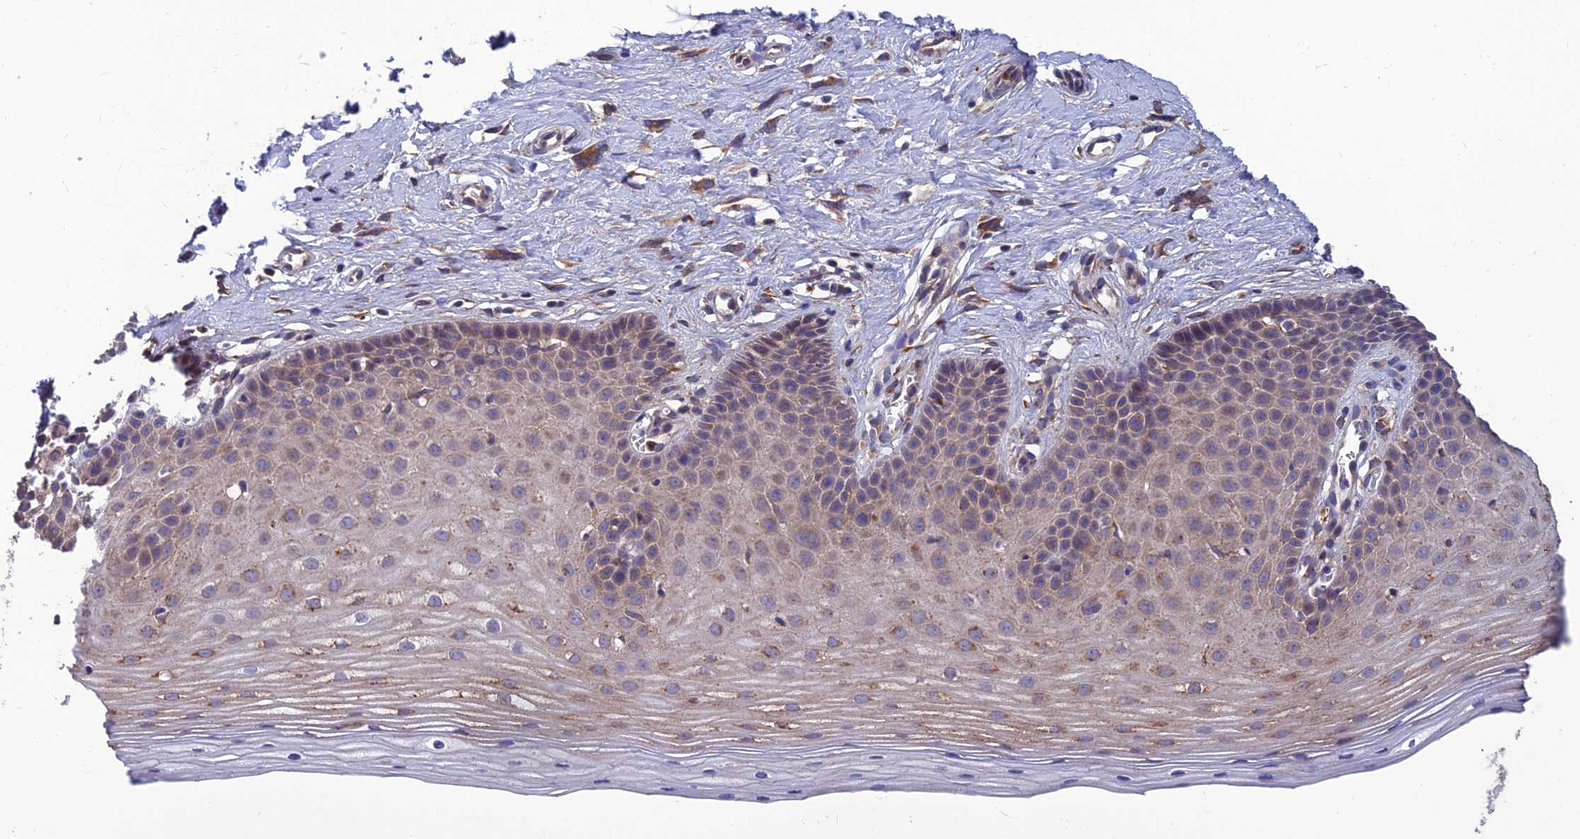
{"staining": {"intensity": "weak", "quantity": "25%-75%", "location": "cytoplasmic/membranous"}, "tissue": "cervix", "cell_type": "Glandular cells", "image_type": "normal", "snomed": [{"axis": "morphology", "description": "Normal tissue, NOS"}, {"axis": "topography", "description": "Cervix"}], "caption": "Immunohistochemistry (DAB) staining of unremarkable human cervix displays weak cytoplasmic/membranous protein staining in about 25%-75% of glandular cells.", "gene": "UMAD1", "patient": {"sex": "female", "age": 36}}